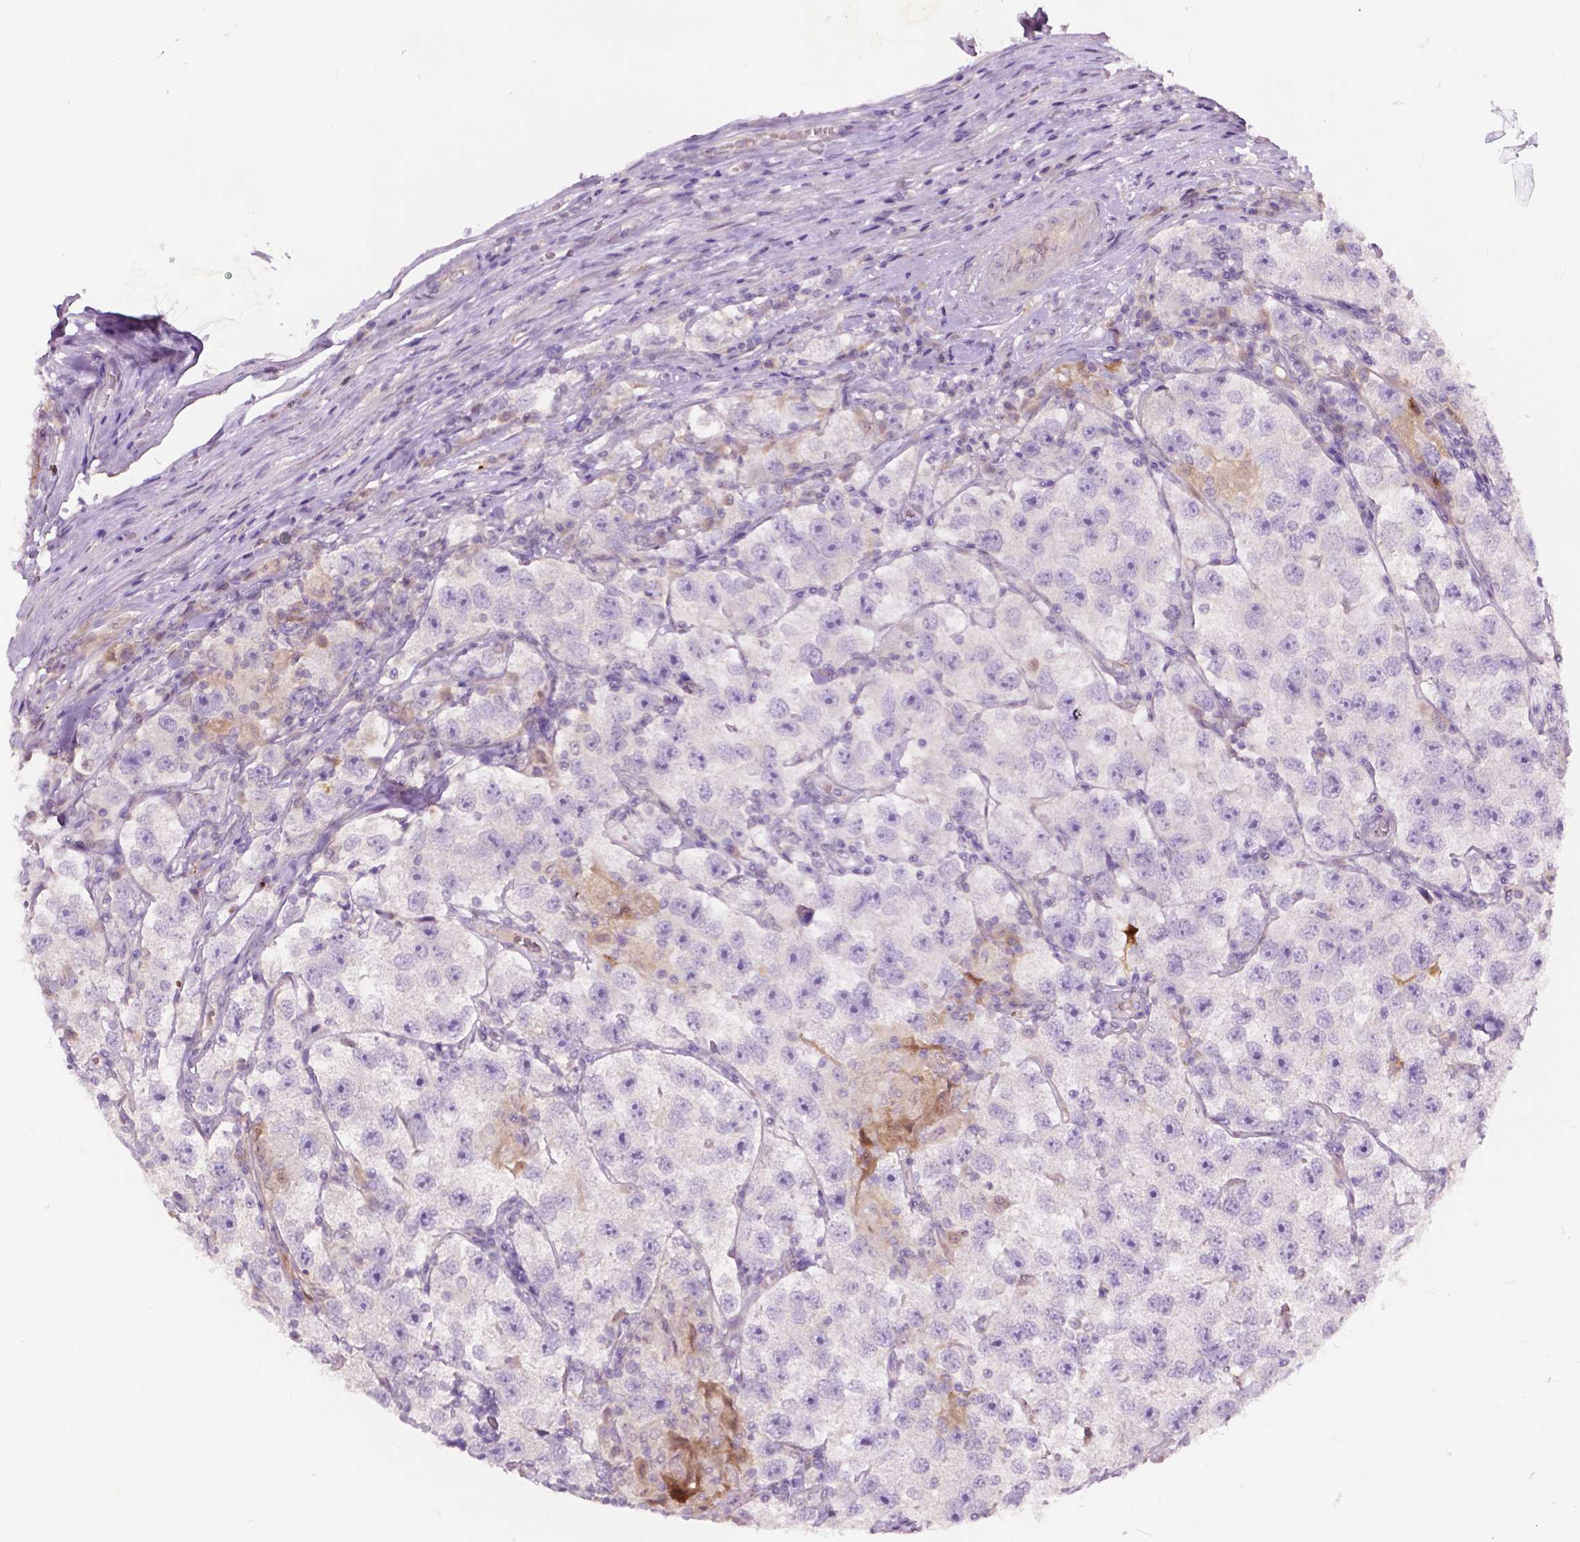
{"staining": {"intensity": "negative", "quantity": "none", "location": "none"}, "tissue": "testis cancer", "cell_type": "Tumor cells", "image_type": "cancer", "snomed": [{"axis": "morphology", "description": "Seminoma, NOS"}, {"axis": "topography", "description": "Testis"}], "caption": "Immunohistochemical staining of testis cancer (seminoma) exhibits no significant staining in tumor cells.", "gene": "GPR37", "patient": {"sex": "male", "age": 26}}